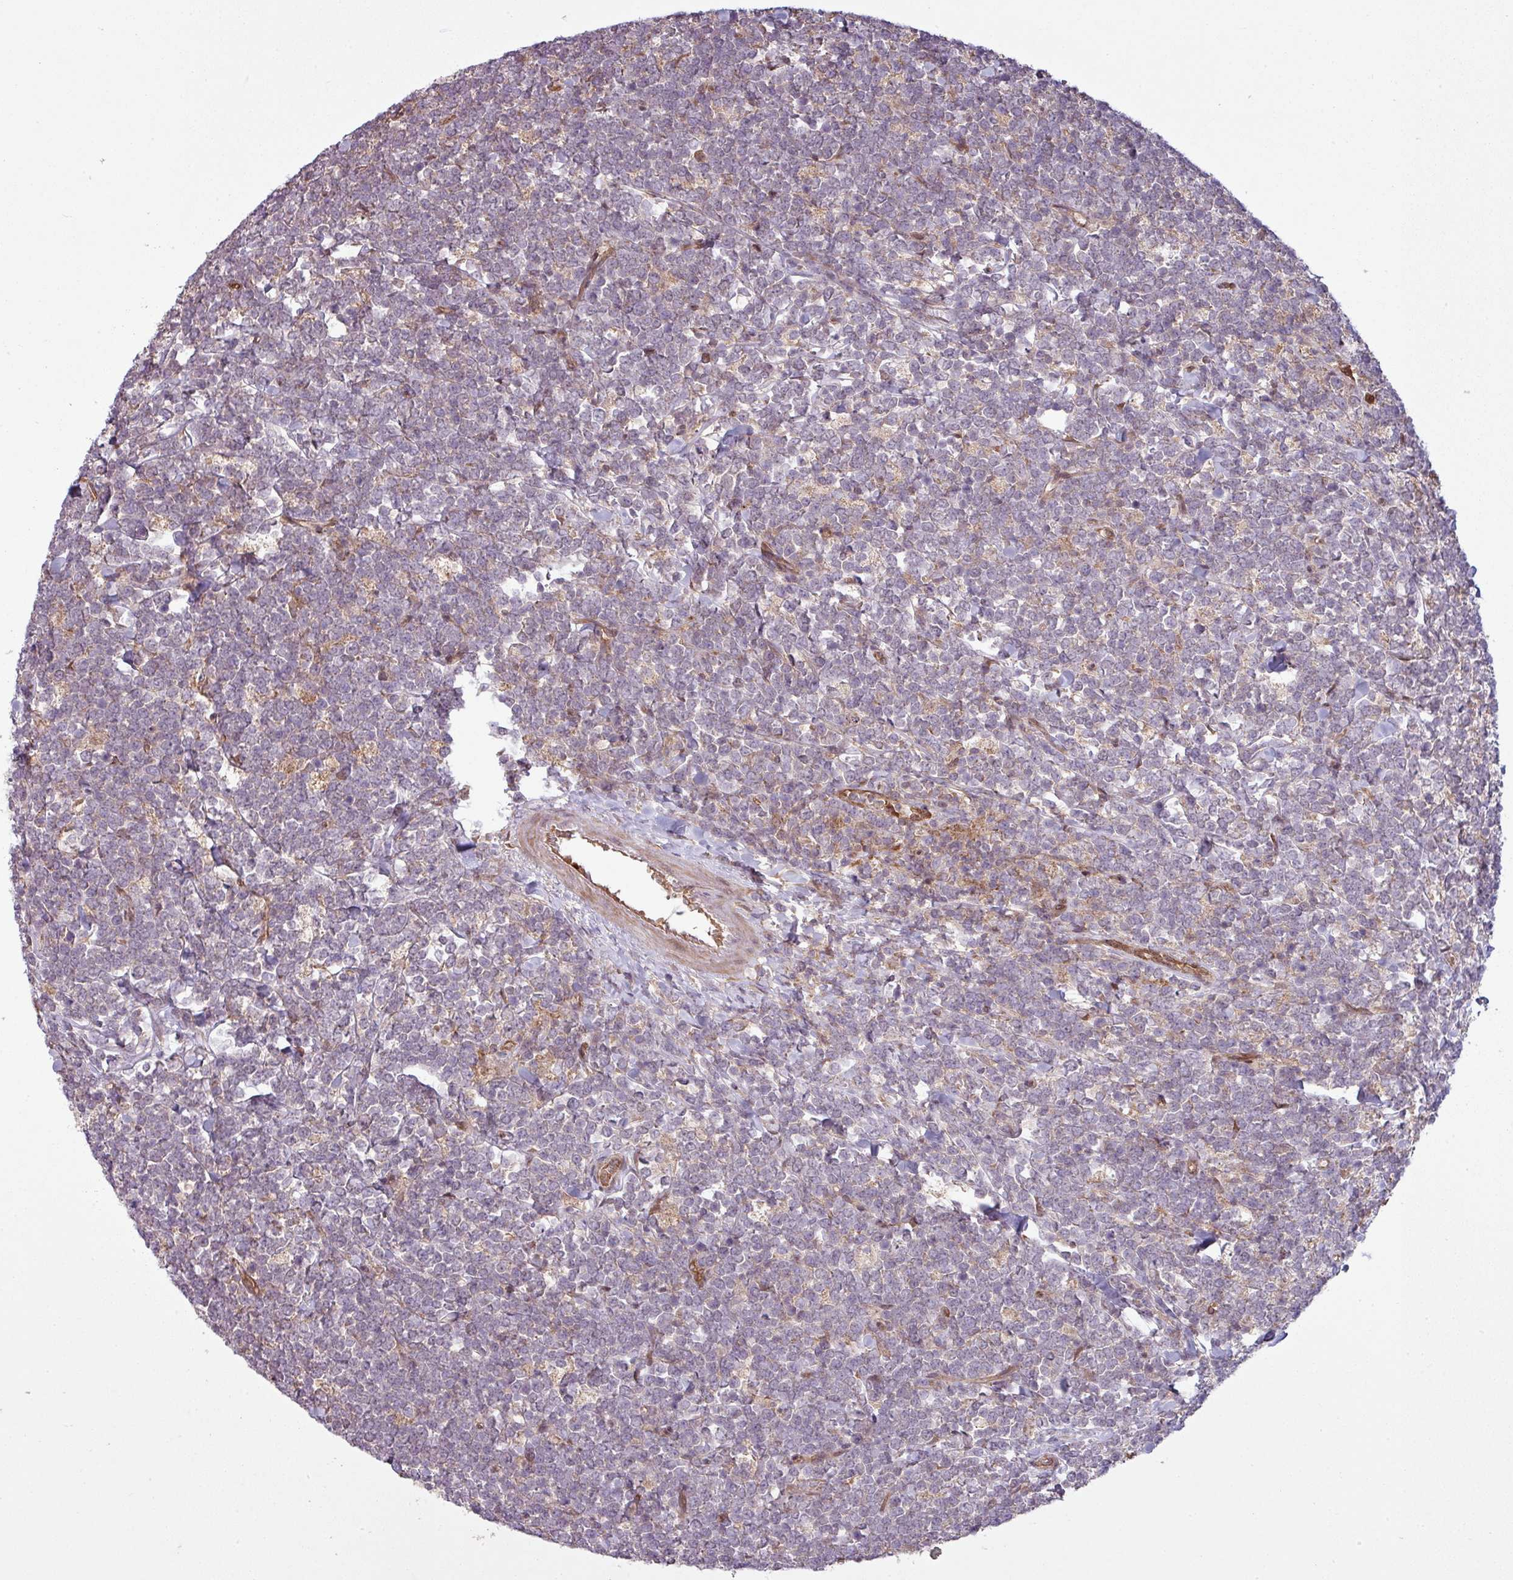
{"staining": {"intensity": "negative", "quantity": "none", "location": "none"}, "tissue": "lymphoma", "cell_type": "Tumor cells", "image_type": "cancer", "snomed": [{"axis": "morphology", "description": "Malignant lymphoma, non-Hodgkin's type, High grade"}, {"axis": "topography", "description": "Small intestine"}, {"axis": "topography", "description": "Colon"}], "caption": "This is an immunohistochemistry micrograph of high-grade malignant lymphoma, non-Hodgkin's type. There is no expression in tumor cells.", "gene": "SNRNP25", "patient": {"sex": "male", "age": 8}}